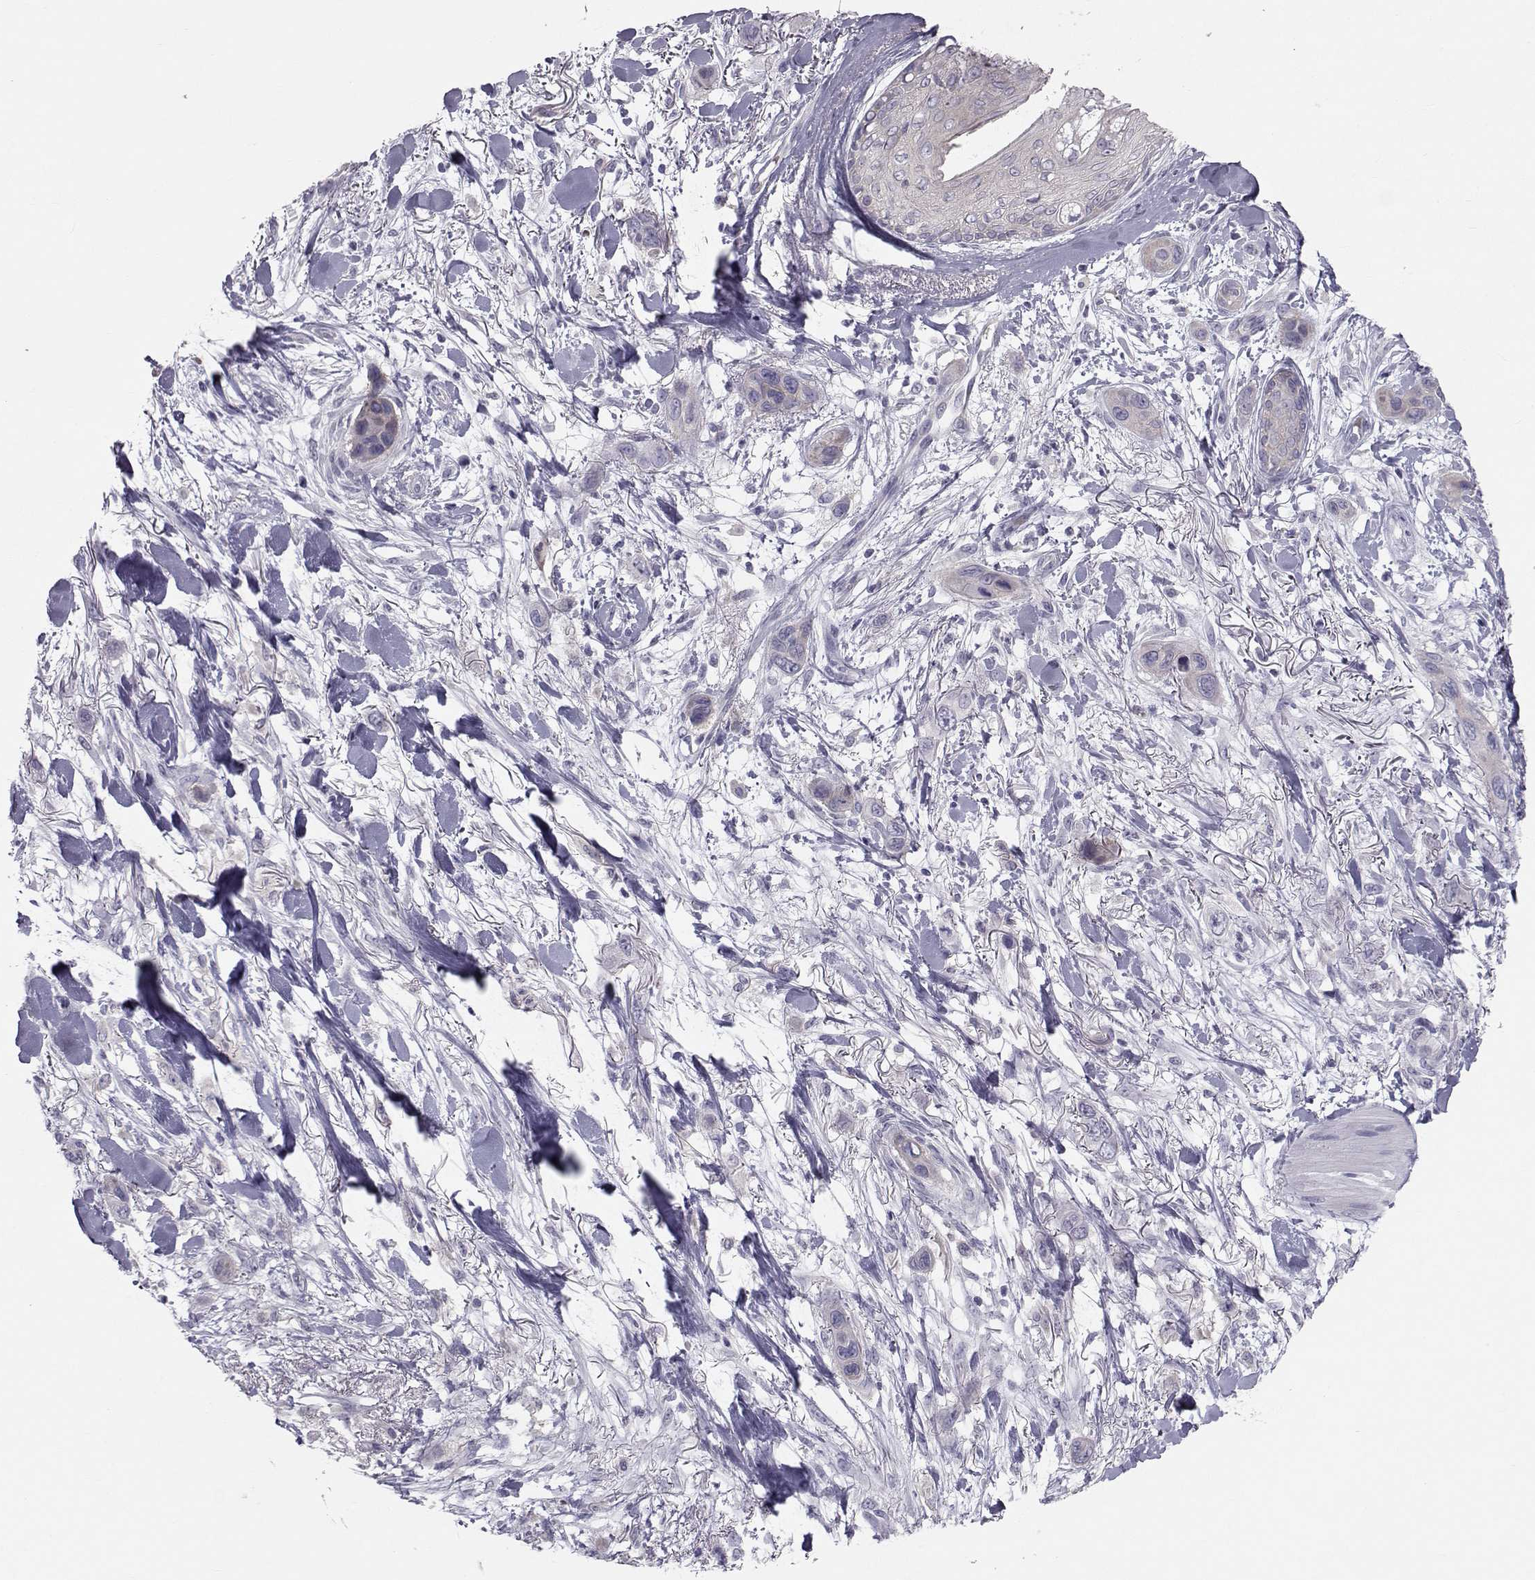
{"staining": {"intensity": "negative", "quantity": "none", "location": "none"}, "tissue": "skin cancer", "cell_type": "Tumor cells", "image_type": "cancer", "snomed": [{"axis": "morphology", "description": "Squamous cell carcinoma, NOS"}, {"axis": "topography", "description": "Skin"}], "caption": "This is a image of IHC staining of skin squamous cell carcinoma, which shows no positivity in tumor cells. Brightfield microscopy of immunohistochemistry stained with DAB (3,3'-diaminobenzidine) (brown) and hematoxylin (blue), captured at high magnification.", "gene": "GARIN3", "patient": {"sex": "male", "age": 79}}